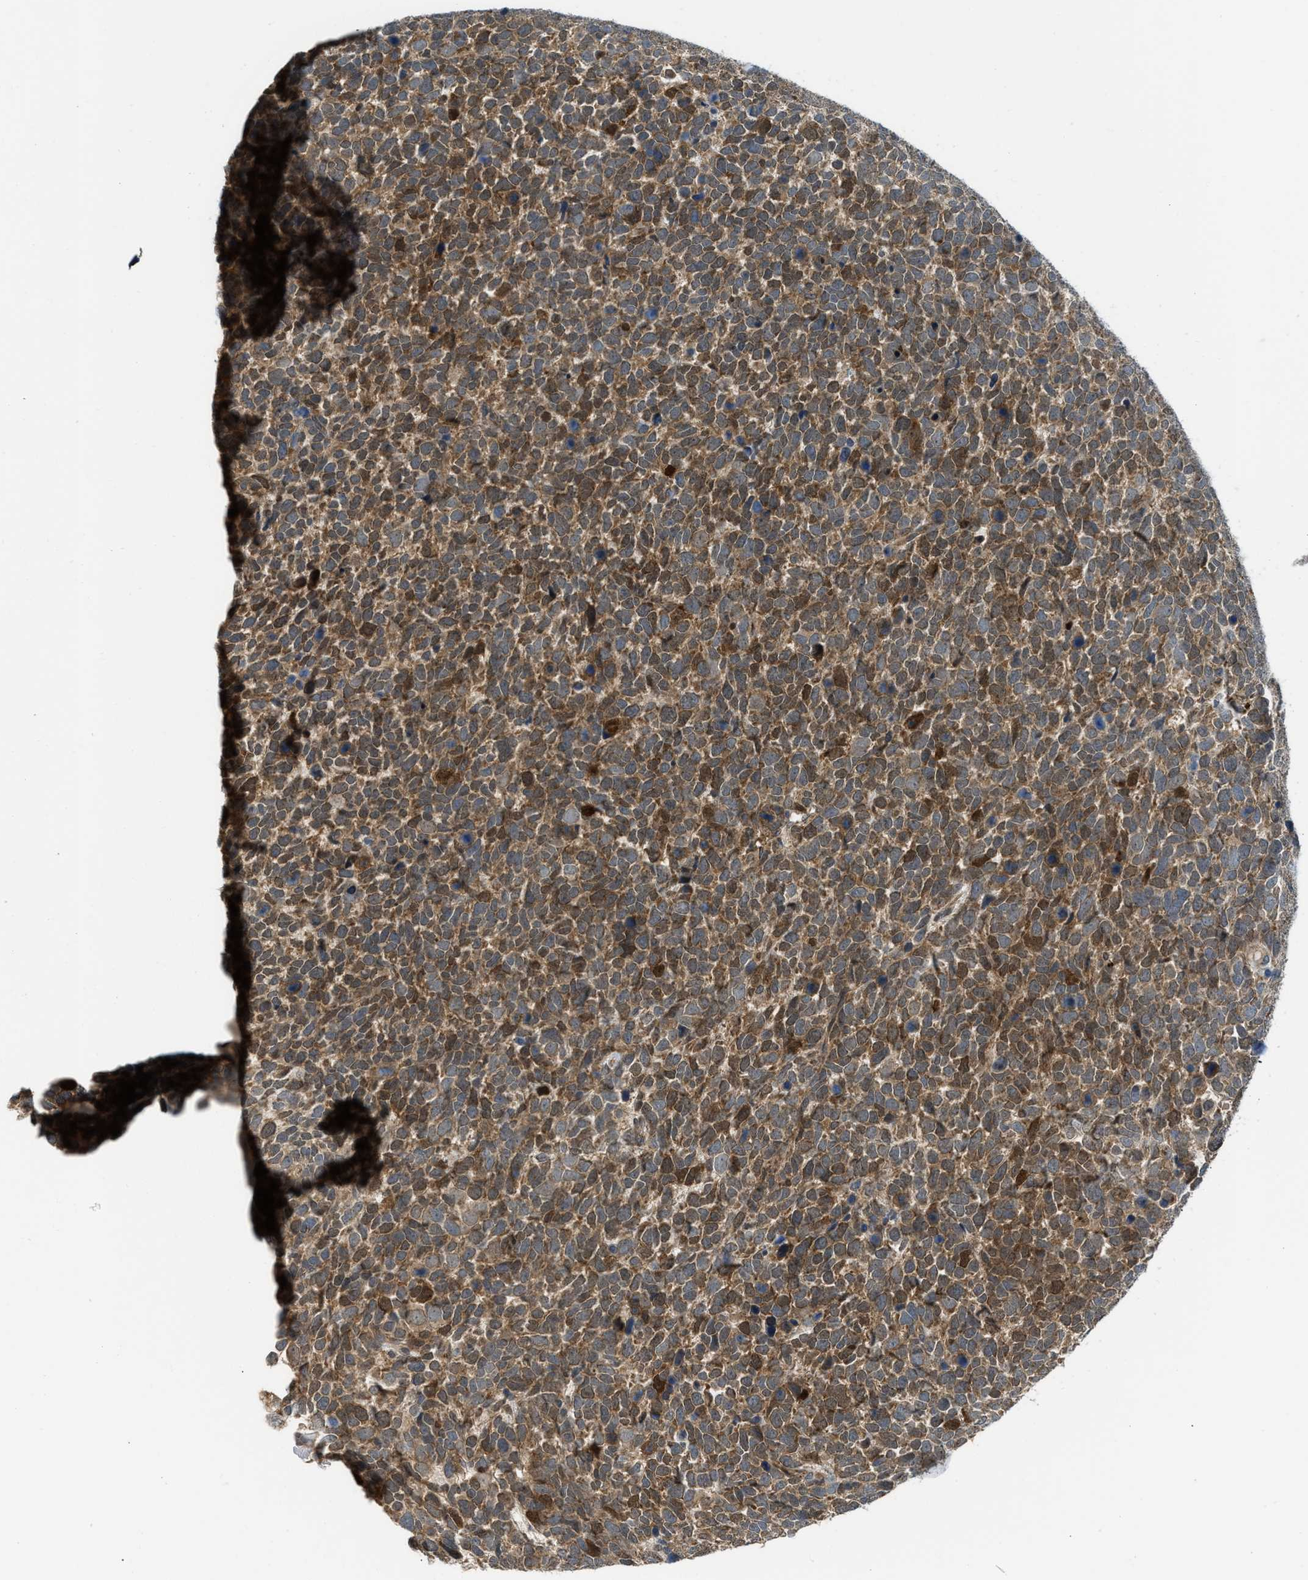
{"staining": {"intensity": "moderate", "quantity": ">75%", "location": "cytoplasmic/membranous"}, "tissue": "urothelial cancer", "cell_type": "Tumor cells", "image_type": "cancer", "snomed": [{"axis": "morphology", "description": "Urothelial carcinoma, High grade"}, {"axis": "topography", "description": "Urinary bladder"}], "caption": "Immunohistochemistry (IHC) micrograph of human urothelial cancer stained for a protein (brown), which shows medium levels of moderate cytoplasmic/membranous staining in about >75% of tumor cells.", "gene": "SESN2", "patient": {"sex": "female", "age": 82}}